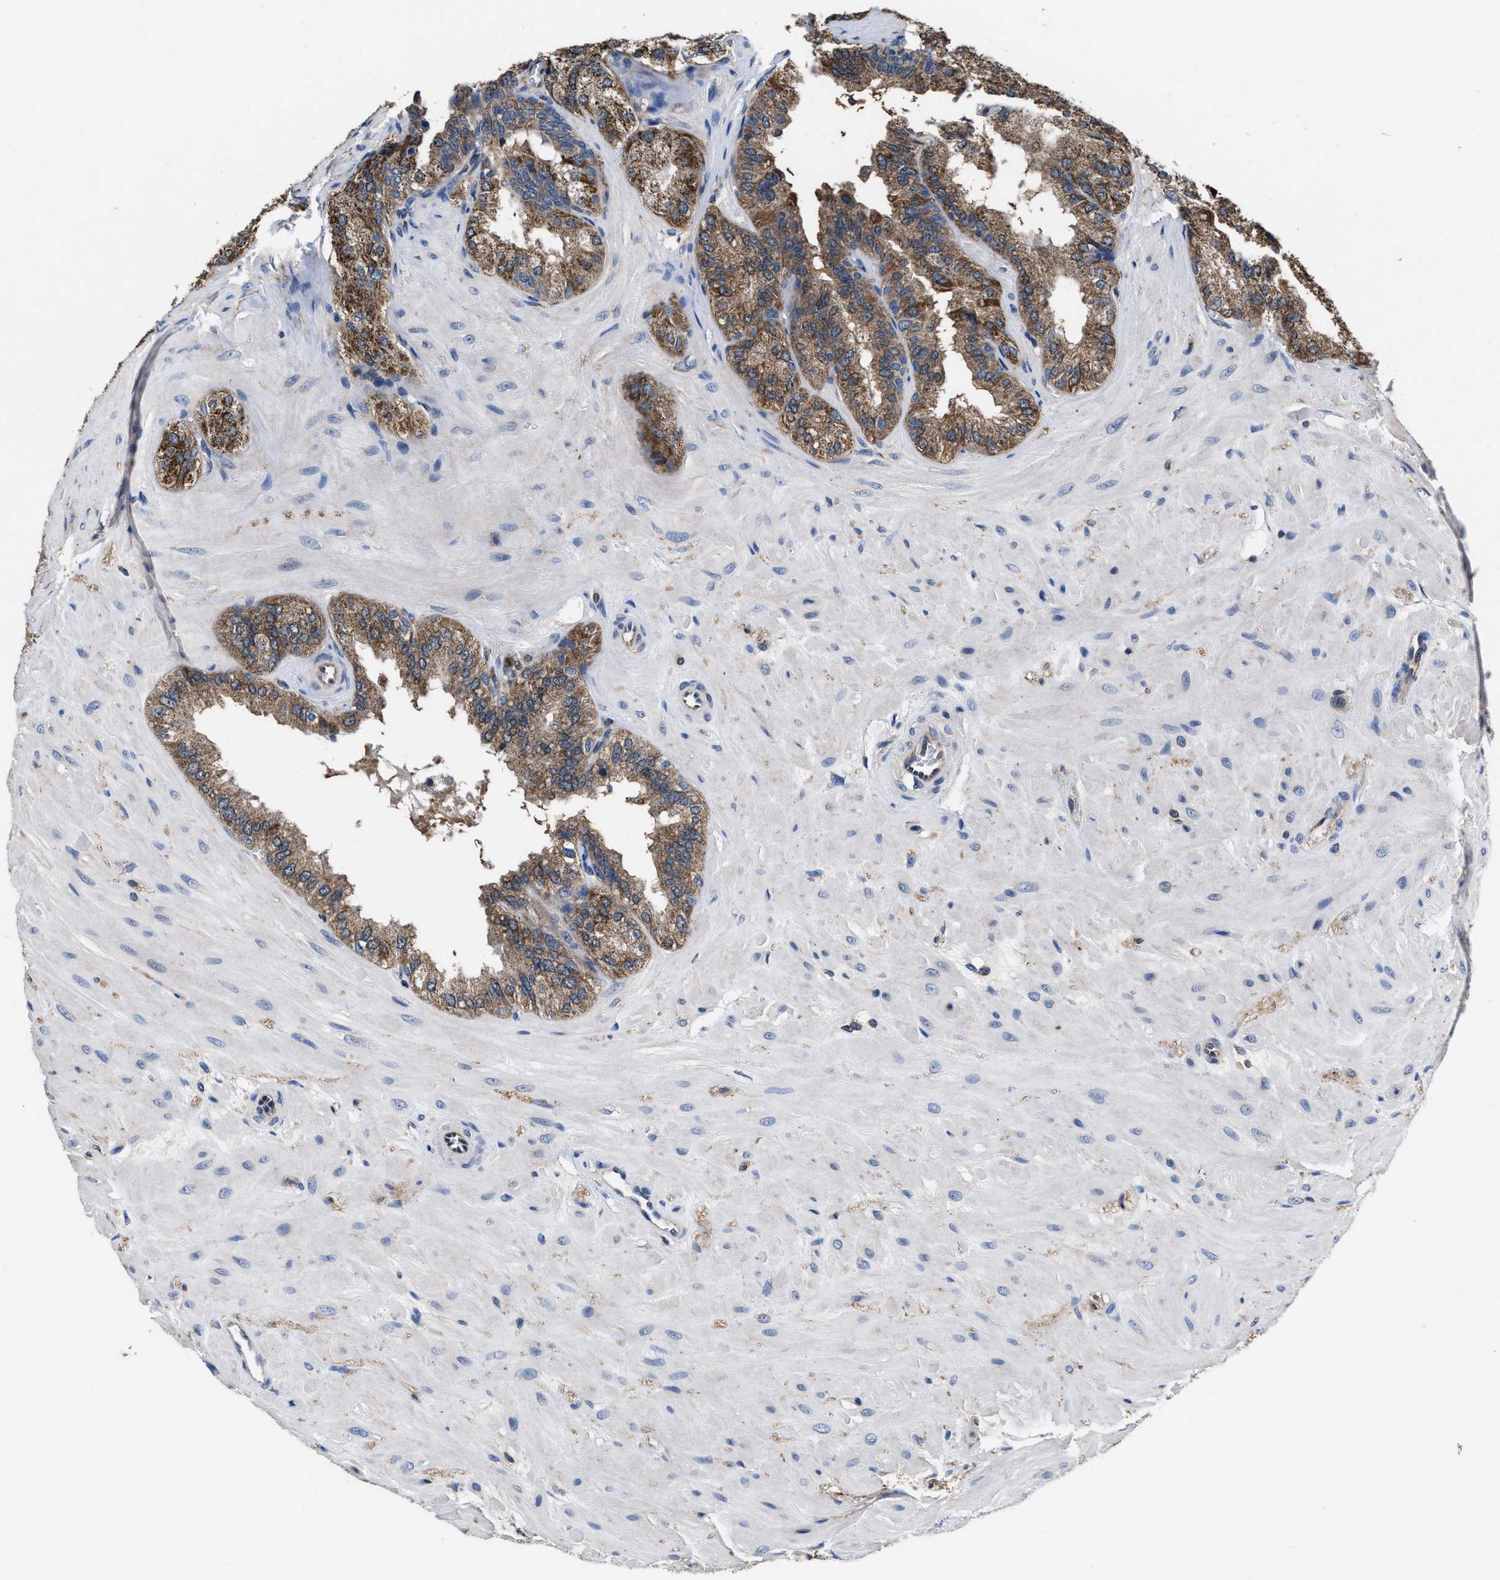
{"staining": {"intensity": "moderate", "quantity": ">75%", "location": "cytoplasmic/membranous"}, "tissue": "seminal vesicle", "cell_type": "Glandular cells", "image_type": "normal", "snomed": [{"axis": "morphology", "description": "Normal tissue, NOS"}, {"axis": "topography", "description": "Prostate"}, {"axis": "topography", "description": "Seminal veicle"}], "caption": "DAB (3,3'-diaminobenzidine) immunohistochemical staining of benign seminal vesicle exhibits moderate cytoplasmic/membranous protein positivity in about >75% of glandular cells. (Stains: DAB (3,3'-diaminobenzidine) in brown, nuclei in blue, Microscopy: brightfield microscopy at high magnification).", "gene": "ACLY", "patient": {"sex": "male", "age": 51}}